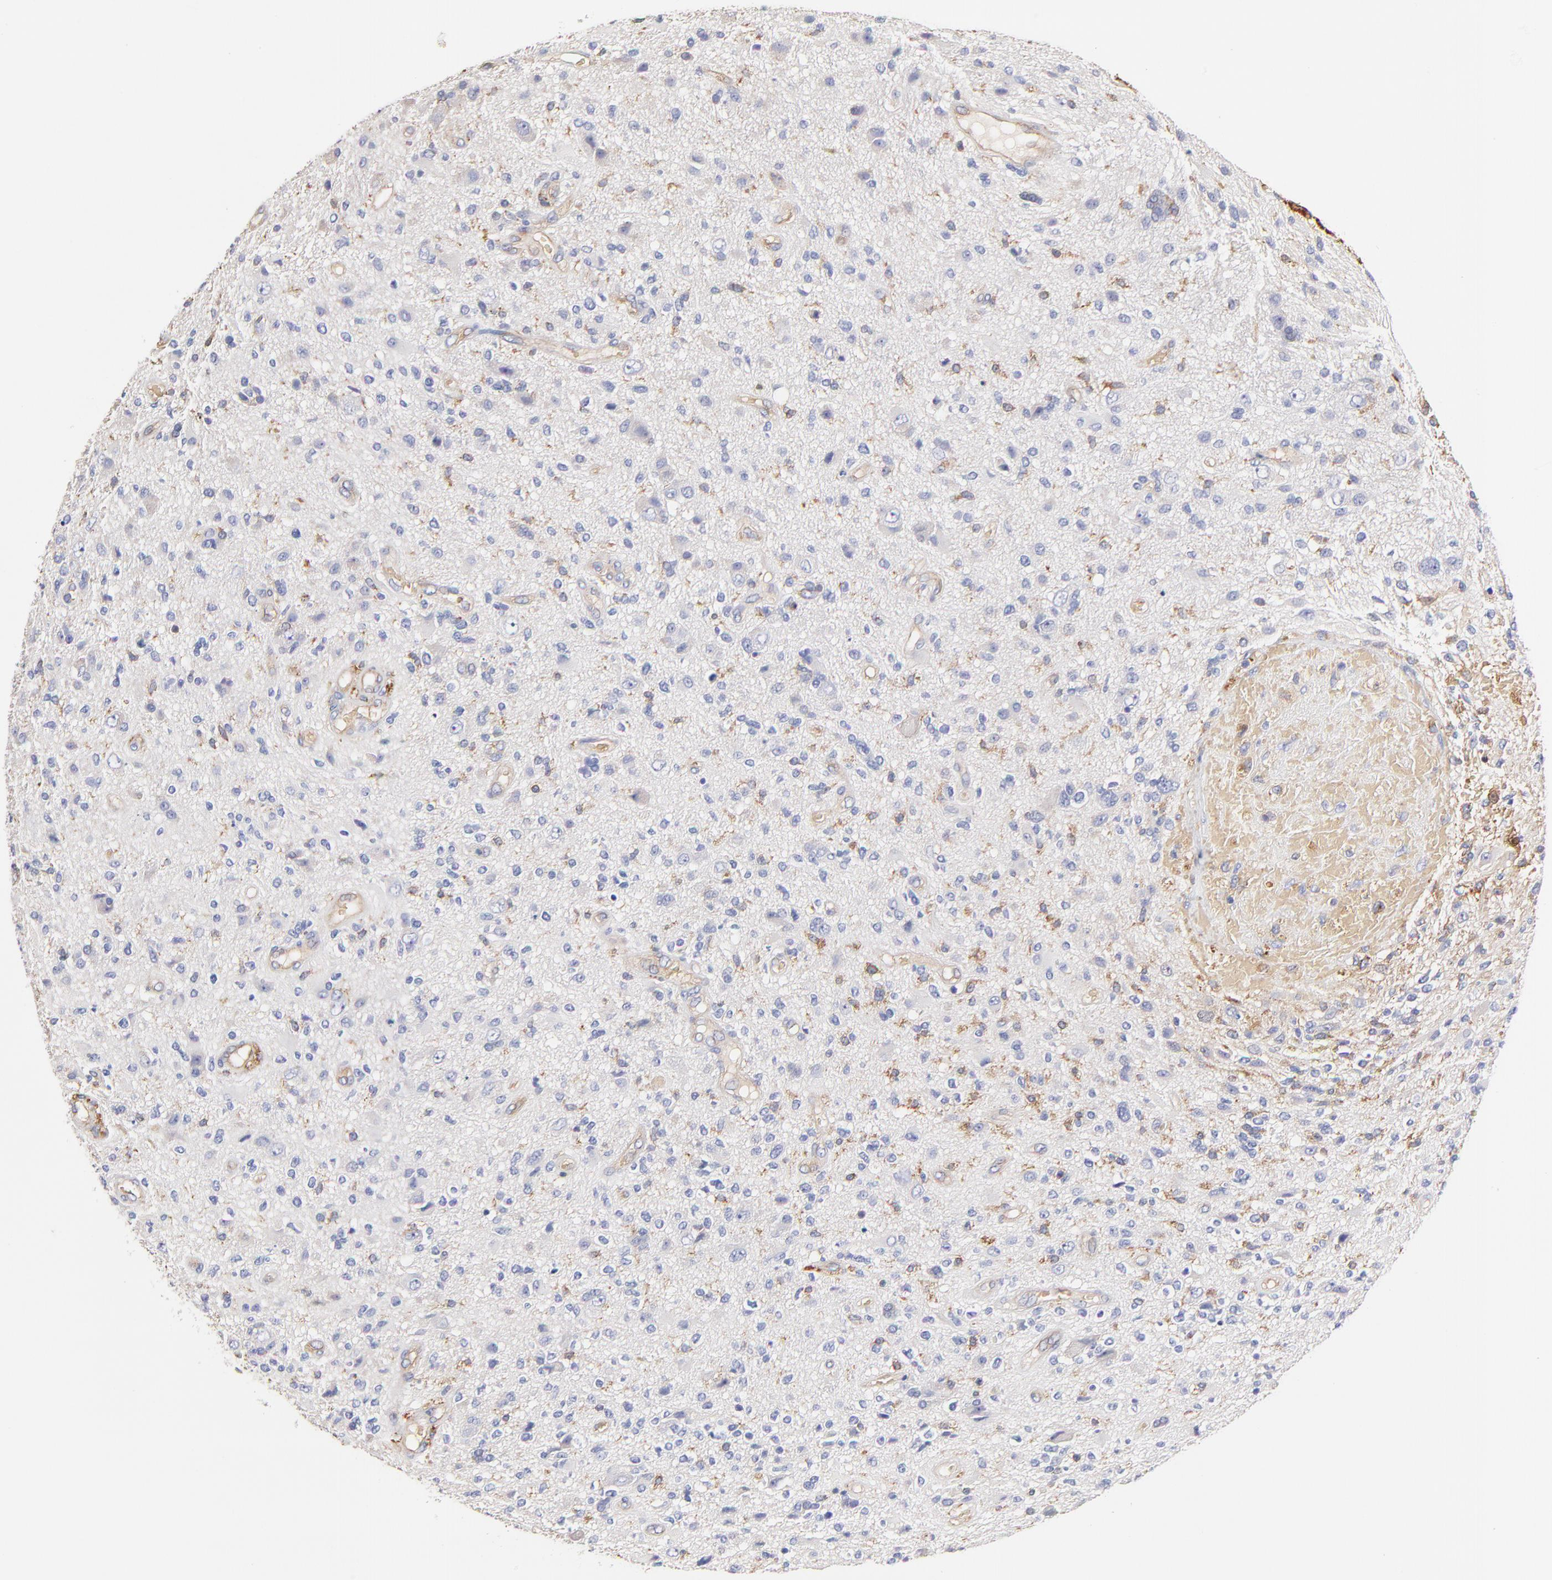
{"staining": {"intensity": "negative", "quantity": "none", "location": "none"}, "tissue": "glioma", "cell_type": "Tumor cells", "image_type": "cancer", "snomed": [{"axis": "morphology", "description": "Normal tissue, NOS"}, {"axis": "morphology", "description": "Glioma, malignant, High grade"}, {"axis": "topography", "description": "Cerebral cortex"}], "caption": "IHC micrograph of glioma stained for a protein (brown), which reveals no expression in tumor cells. (DAB immunohistochemistry (IHC) visualized using brightfield microscopy, high magnification).", "gene": "CD2AP", "patient": {"sex": "male", "age": 75}}